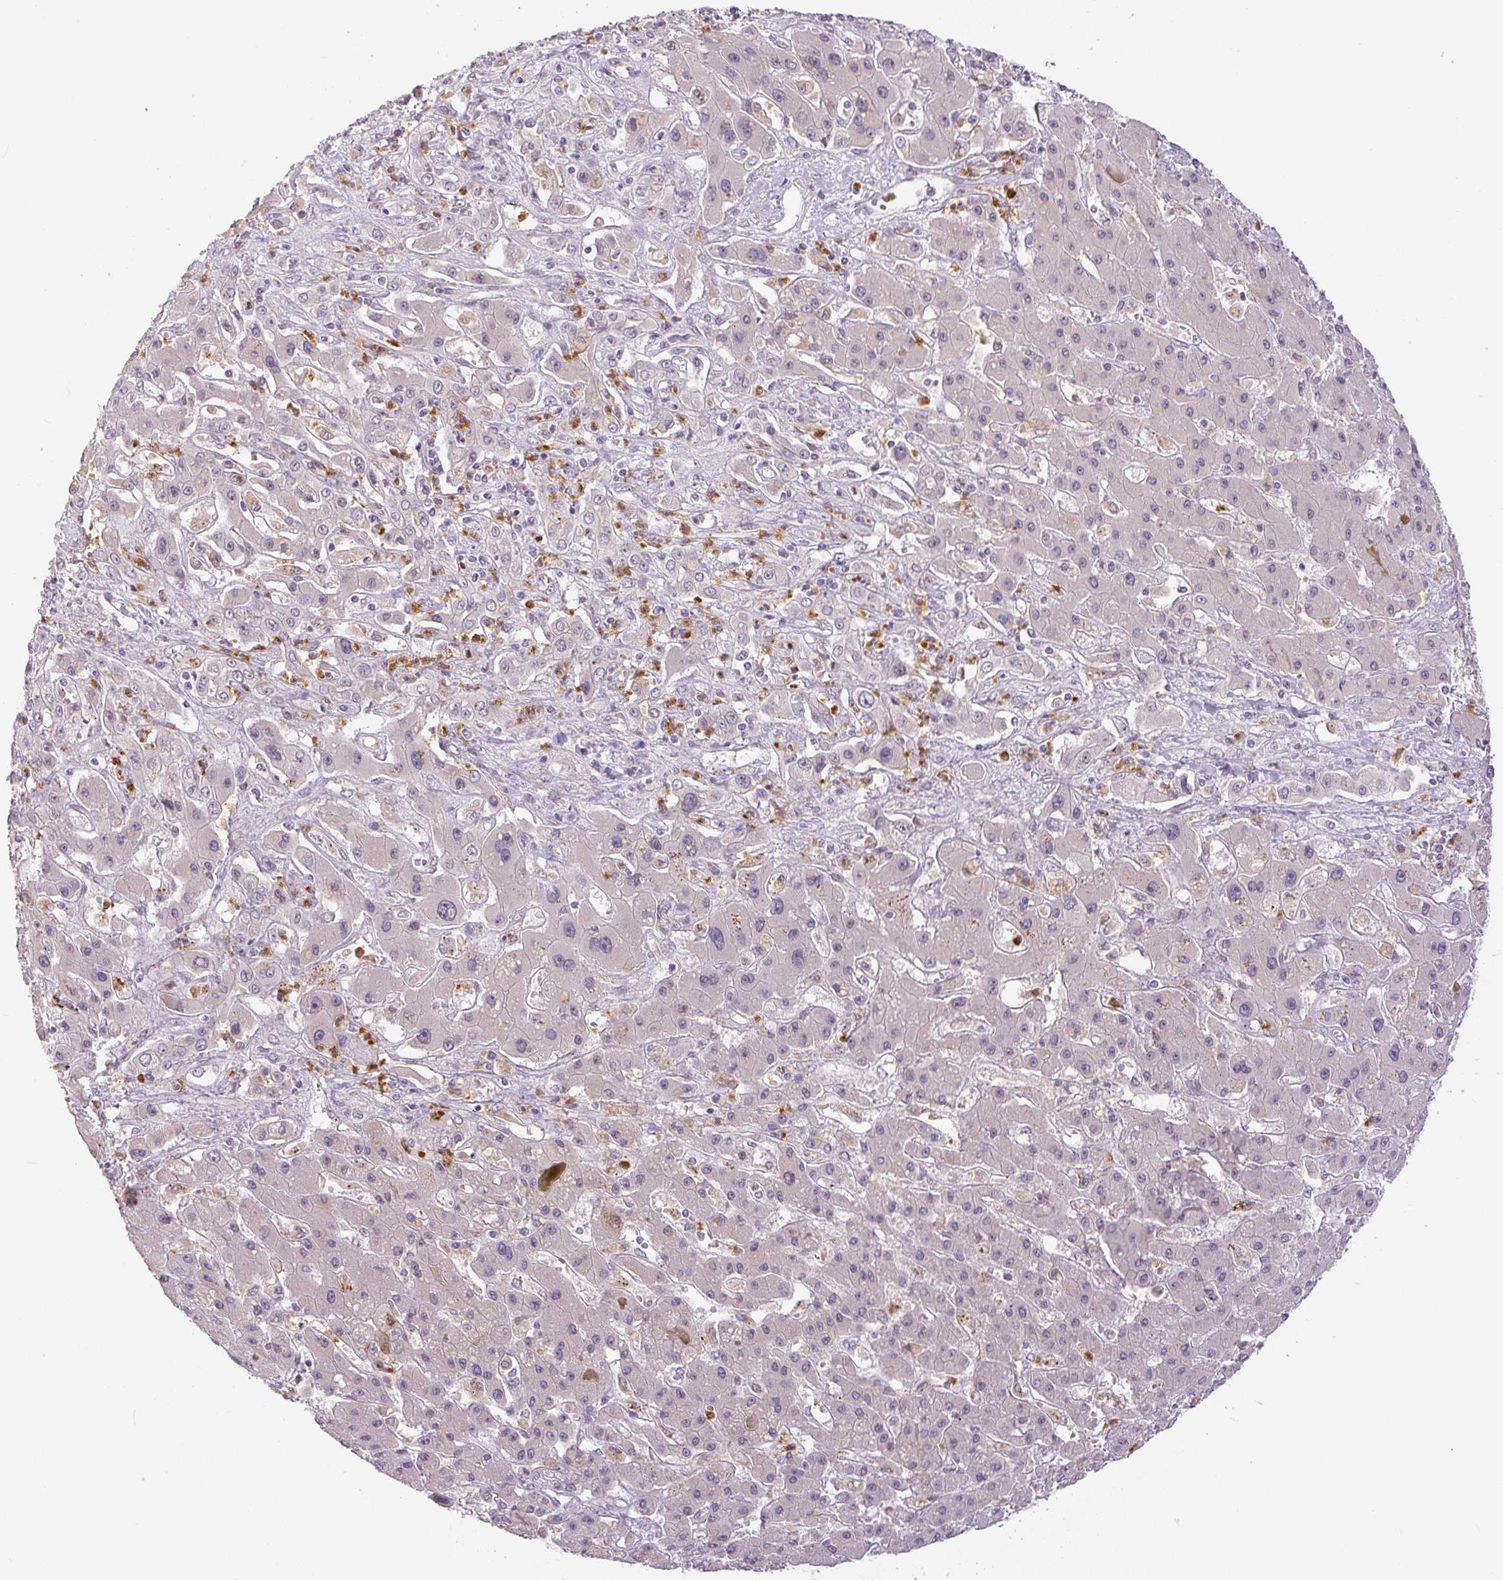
{"staining": {"intensity": "negative", "quantity": "none", "location": "none"}, "tissue": "liver cancer", "cell_type": "Tumor cells", "image_type": "cancer", "snomed": [{"axis": "morphology", "description": "Cholangiocarcinoma"}, {"axis": "topography", "description": "Liver"}], "caption": "Protein analysis of liver cancer (cholangiocarcinoma) displays no significant staining in tumor cells.", "gene": "SGF29", "patient": {"sex": "male", "age": 67}}